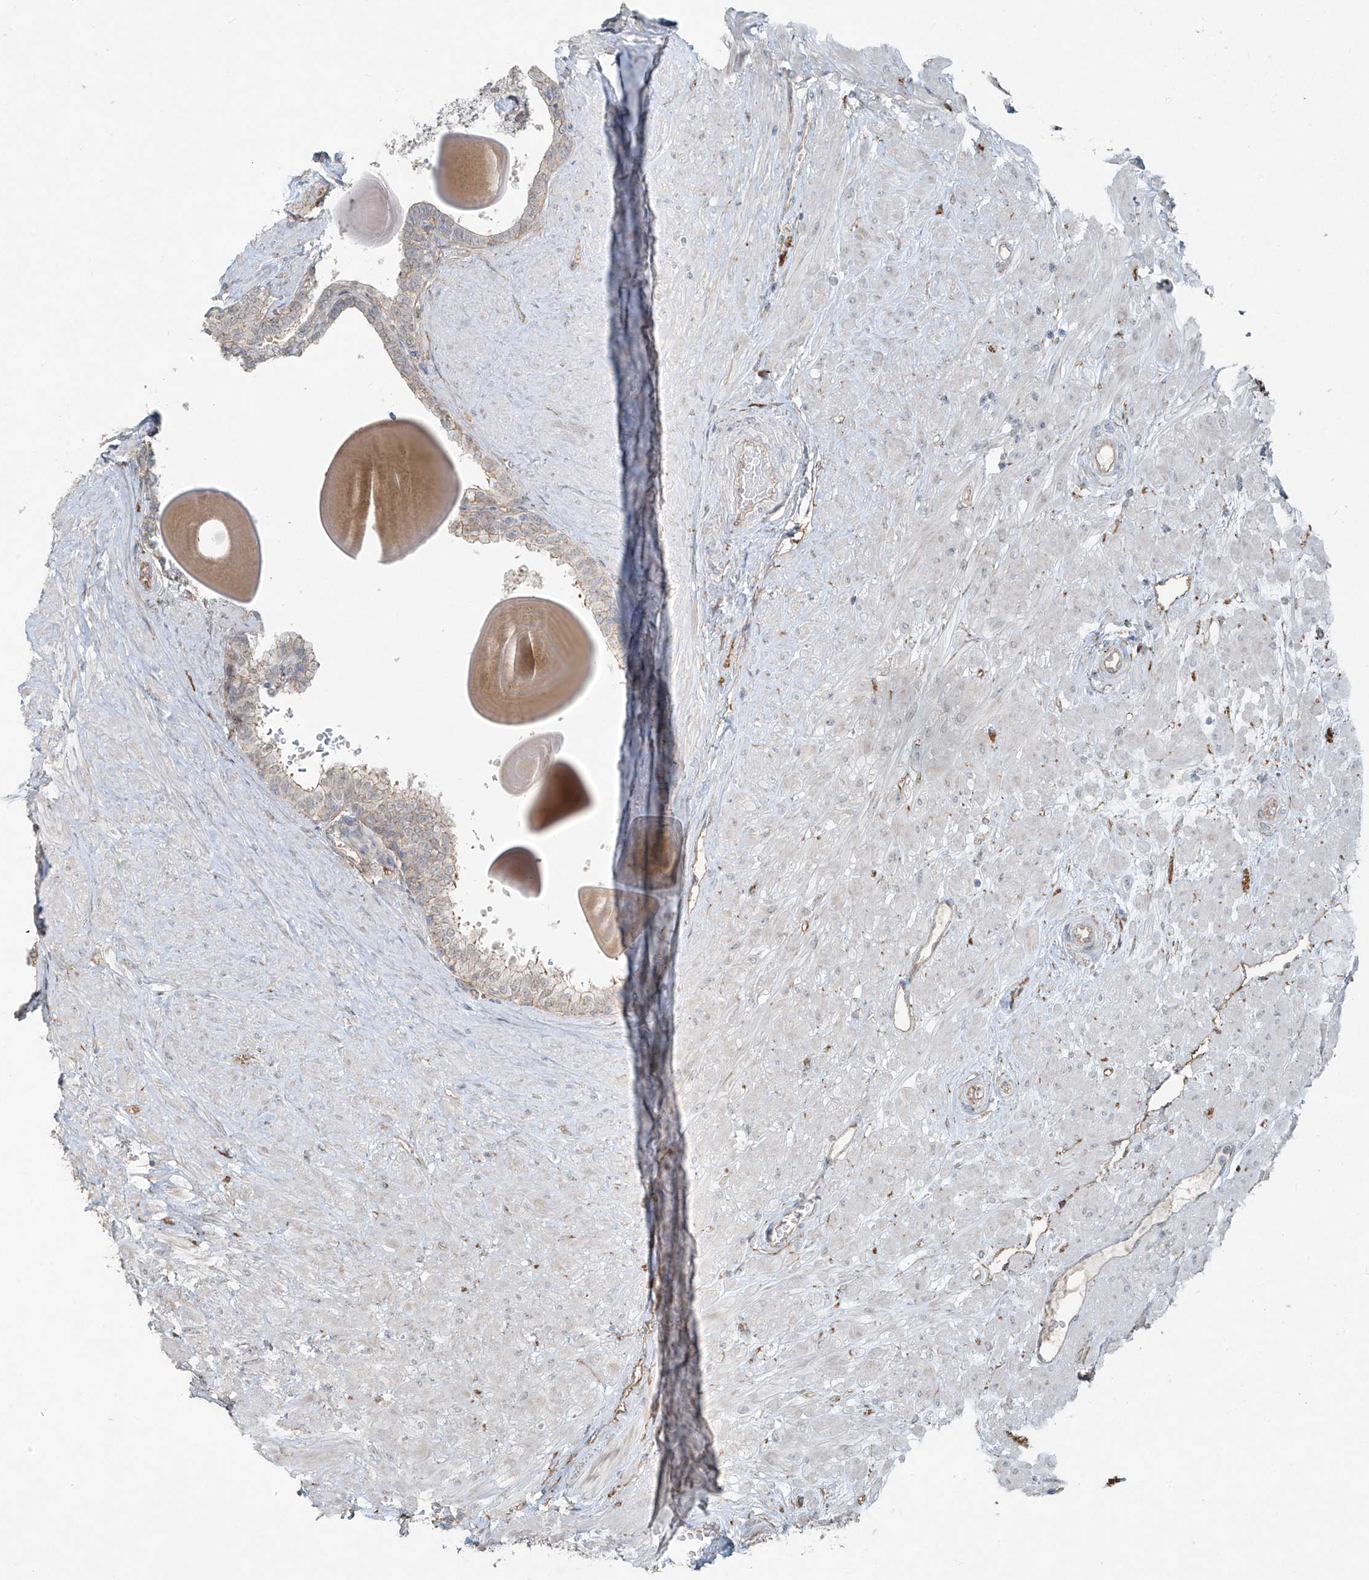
{"staining": {"intensity": "moderate", "quantity": "25%-75%", "location": "cytoplasmic/membranous"}, "tissue": "prostate", "cell_type": "Glandular cells", "image_type": "normal", "snomed": [{"axis": "morphology", "description": "Normal tissue, NOS"}, {"axis": "topography", "description": "Prostate"}], "caption": "DAB immunohistochemical staining of normal prostate displays moderate cytoplasmic/membranous protein staining in about 25%-75% of glandular cells. (DAB IHC, brown staining for protein, blue staining for nuclei).", "gene": "TUBE1", "patient": {"sex": "male", "age": 48}}